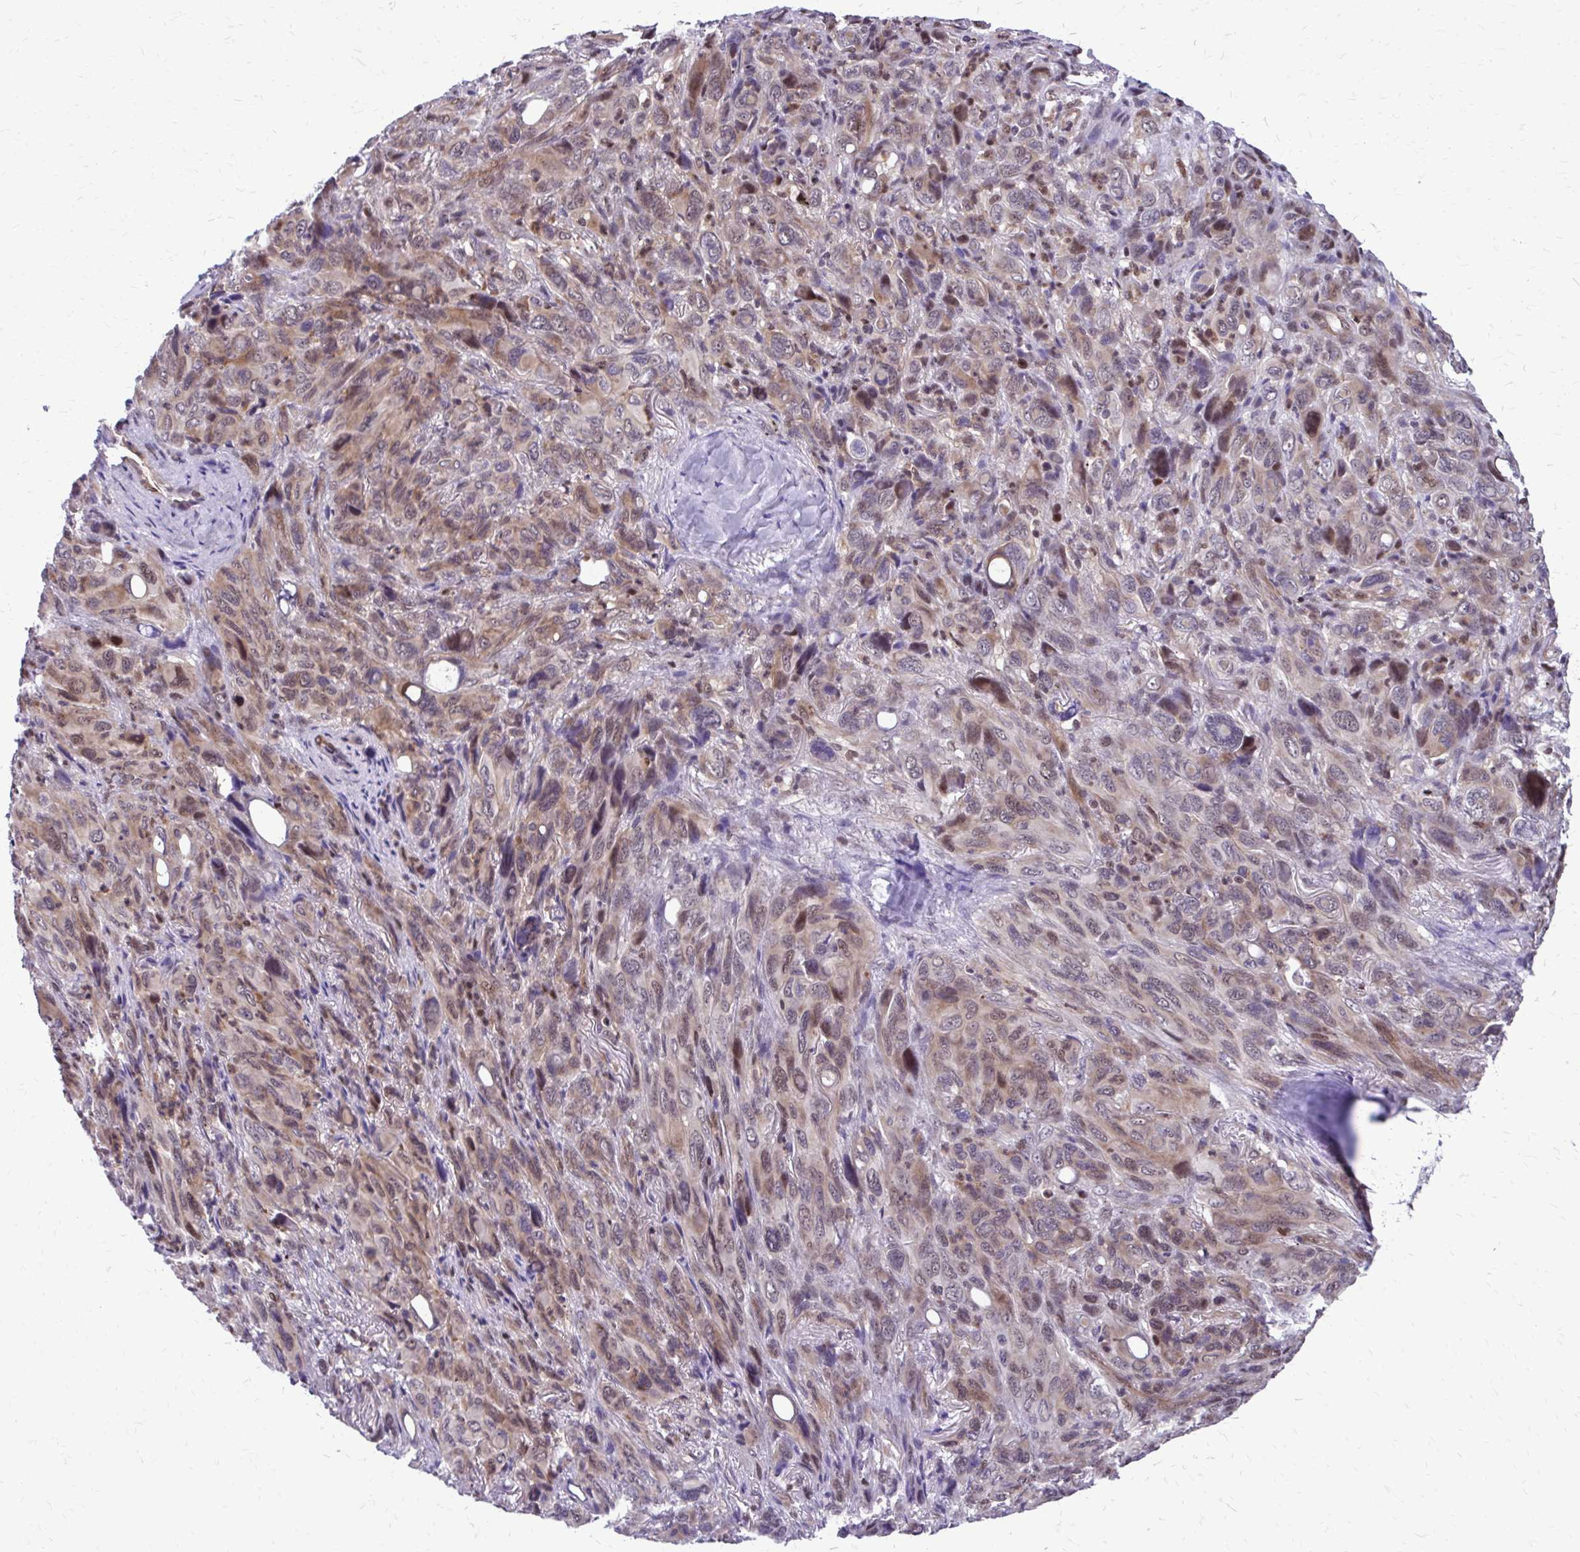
{"staining": {"intensity": "moderate", "quantity": "25%-75%", "location": "cytoplasmic/membranous,nuclear"}, "tissue": "melanoma", "cell_type": "Tumor cells", "image_type": "cancer", "snomed": [{"axis": "morphology", "description": "Malignant melanoma, Metastatic site"}, {"axis": "topography", "description": "Lung"}], "caption": "Immunohistochemistry (IHC) of human malignant melanoma (metastatic site) exhibits medium levels of moderate cytoplasmic/membranous and nuclear staining in approximately 25%-75% of tumor cells.", "gene": "ANKRD30B", "patient": {"sex": "male", "age": 48}}